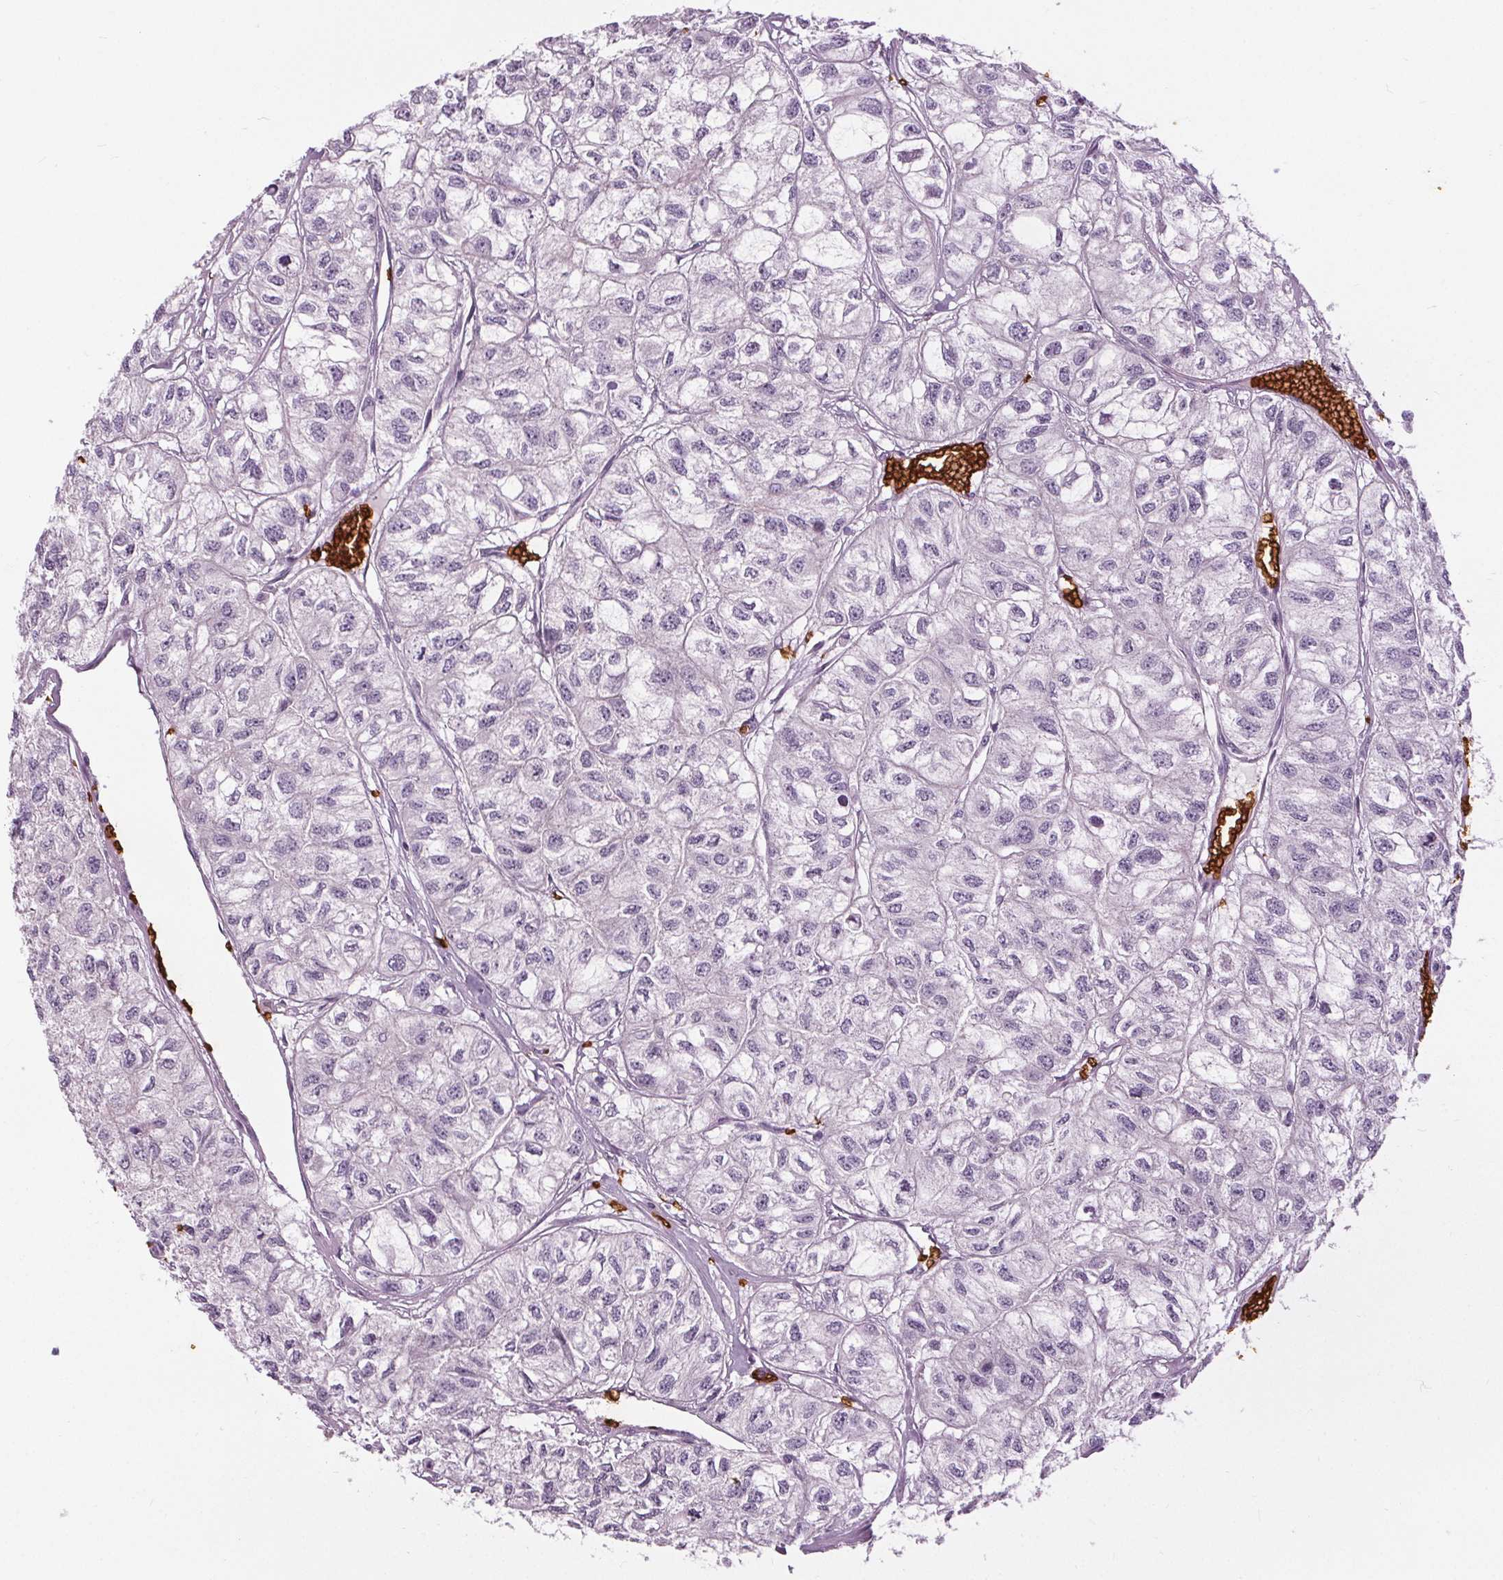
{"staining": {"intensity": "negative", "quantity": "none", "location": "none"}, "tissue": "renal cancer", "cell_type": "Tumor cells", "image_type": "cancer", "snomed": [{"axis": "morphology", "description": "Adenocarcinoma, NOS"}, {"axis": "topography", "description": "Kidney"}], "caption": "Tumor cells are negative for protein expression in human renal cancer (adenocarcinoma).", "gene": "SLC4A1", "patient": {"sex": "male", "age": 56}}